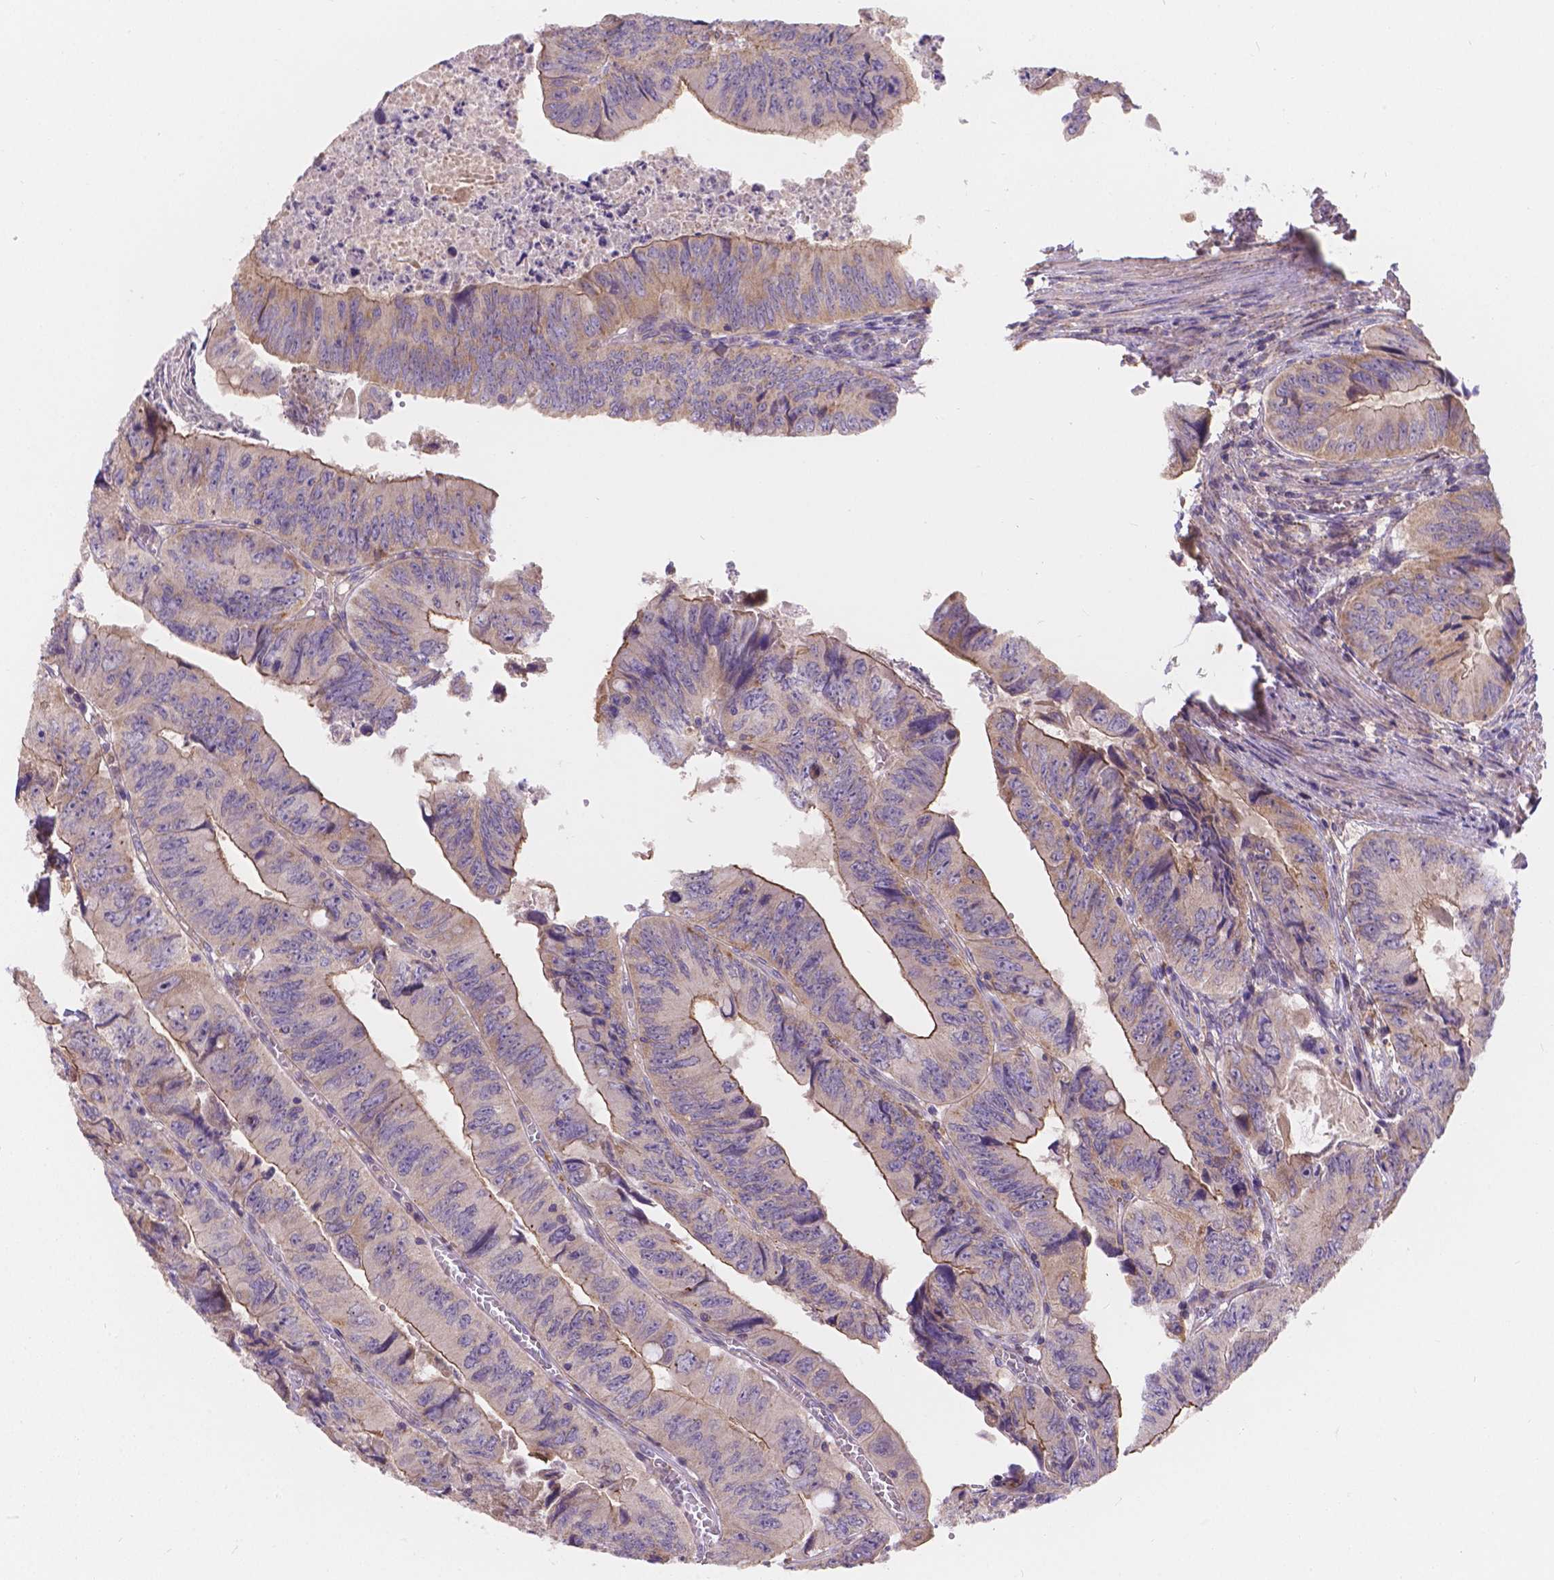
{"staining": {"intensity": "strong", "quantity": "<25%", "location": "cytoplasmic/membranous"}, "tissue": "colorectal cancer", "cell_type": "Tumor cells", "image_type": "cancer", "snomed": [{"axis": "morphology", "description": "Adenocarcinoma, NOS"}, {"axis": "topography", "description": "Colon"}], "caption": "Adenocarcinoma (colorectal) tissue reveals strong cytoplasmic/membranous positivity in about <25% of tumor cells, visualized by immunohistochemistry. (DAB (3,3'-diaminobenzidine) IHC, brown staining for protein, blue staining for nuclei).", "gene": "CDK10", "patient": {"sex": "female", "age": 84}}